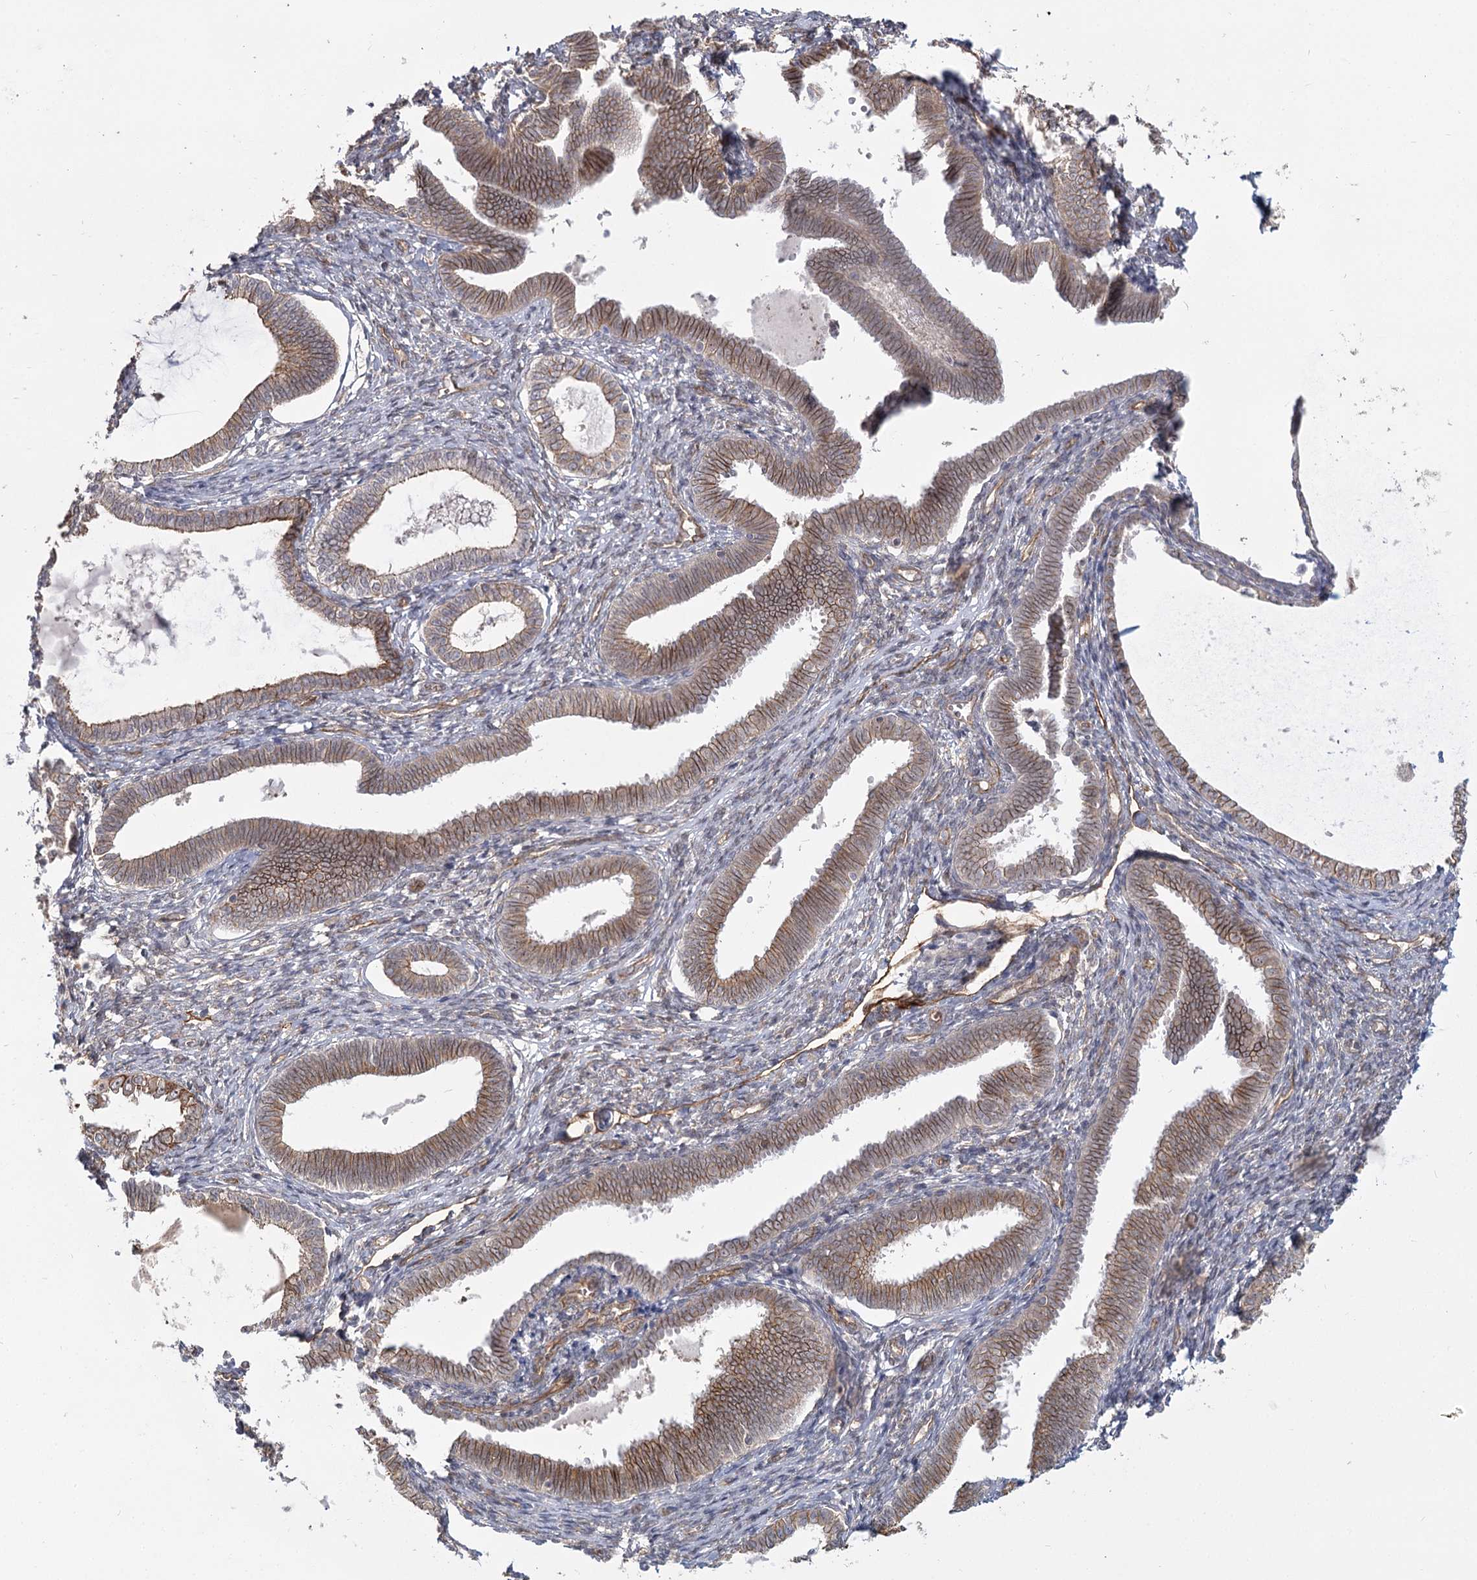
{"staining": {"intensity": "negative", "quantity": "none", "location": "none"}, "tissue": "endometrium", "cell_type": "Cells in endometrial stroma", "image_type": "normal", "snomed": [{"axis": "morphology", "description": "Normal tissue, NOS"}, {"axis": "topography", "description": "Endometrium"}], "caption": "Protein analysis of unremarkable endometrium shows no significant positivity in cells in endometrial stroma. Nuclei are stained in blue.", "gene": "RPP14", "patient": {"sex": "female", "age": 77}}